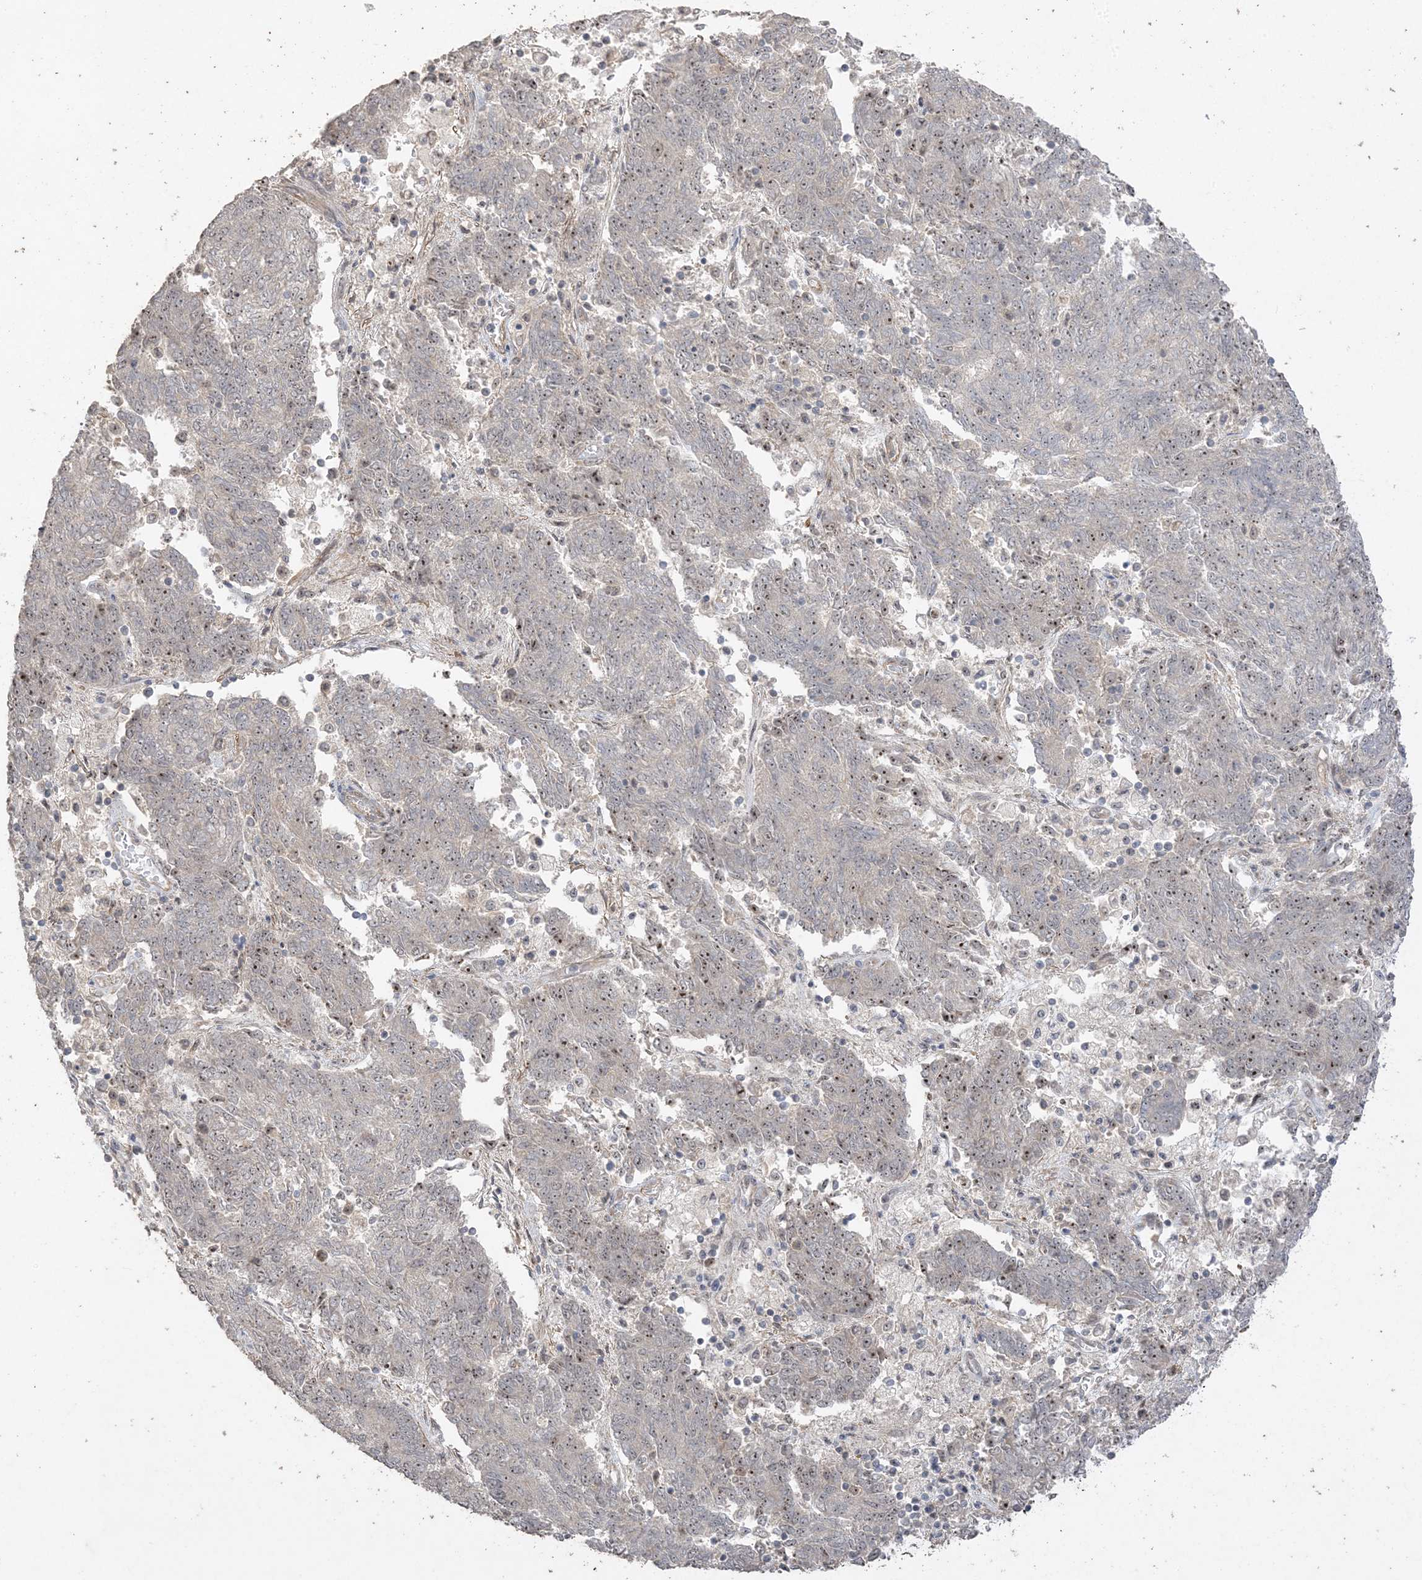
{"staining": {"intensity": "weak", "quantity": "25%-75%", "location": "nuclear"}, "tissue": "endometrial cancer", "cell_type": "Tumor cells", "image_type": "cancer", "snomed": [{"axis": "morphology", "description": "Adenocarcinoma, NOS"}, {"axis": "topography", "description": "Endometrium"}], "caption": "A brown stain labels weak nuclear expression of a protein in human endometrial cancer (adenocarcinoma) tumor cells.", "gene": "DDX18", "patient": {"sex": "female", "age": 80}}